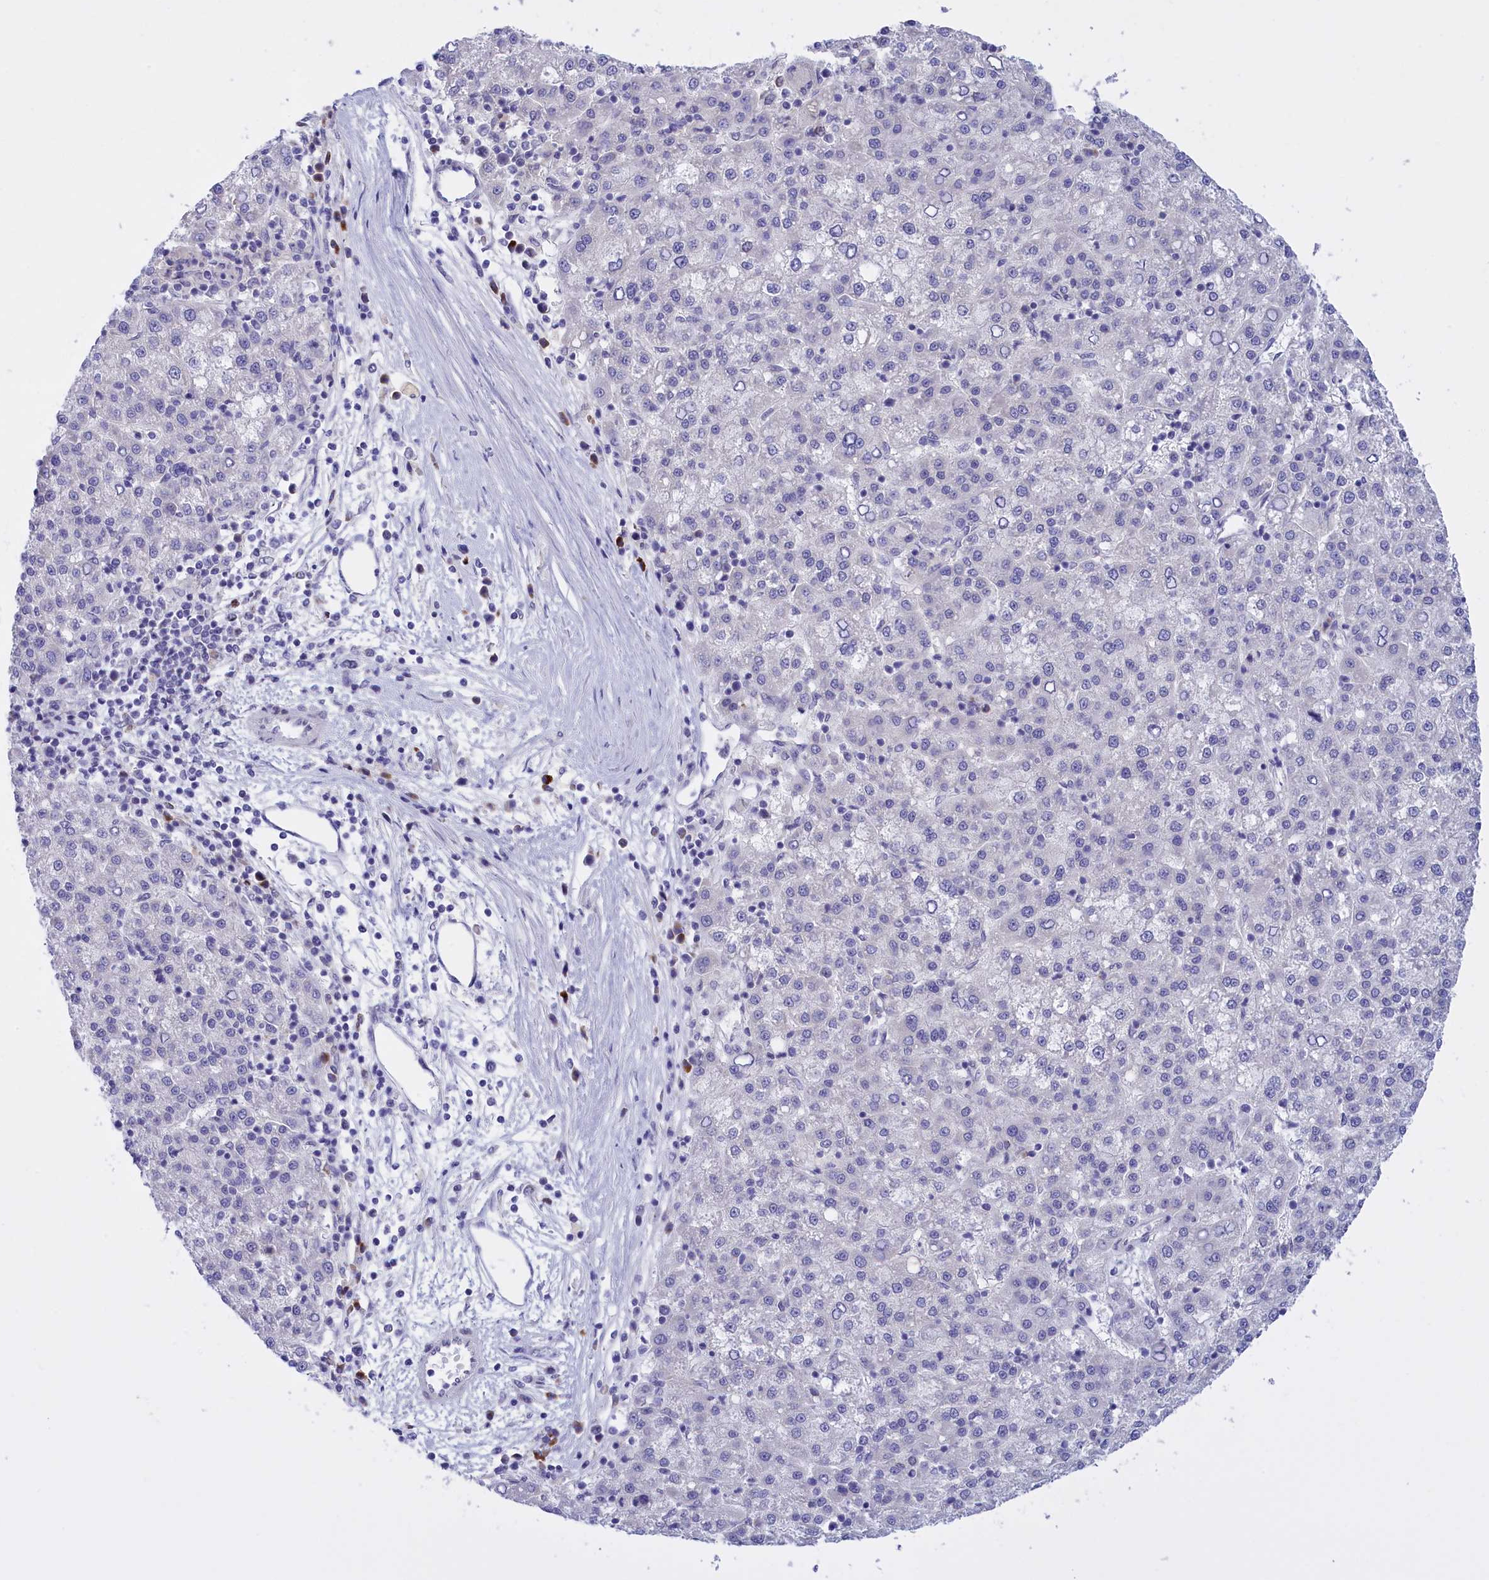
{"staining": {"intensity": "negative", "quantity": "none", "location": "none"}, "tissue": "liver cancer", "cell_type": "Tumor cells", "image_type": "cancer", "snomed": [{"axis": "morphology", "description": "Carcinoma, Hepatocellular, NOS"}, {"axis": "topography", "description": "Liver"}], "caption": "Liver cancer (hepatocellular carcinoma) was stained to show a protein in brown. There is no significant positivity in tumor cells.", "gene": "FAM149B1", "patient": {"sex": "female", "age": 58}}